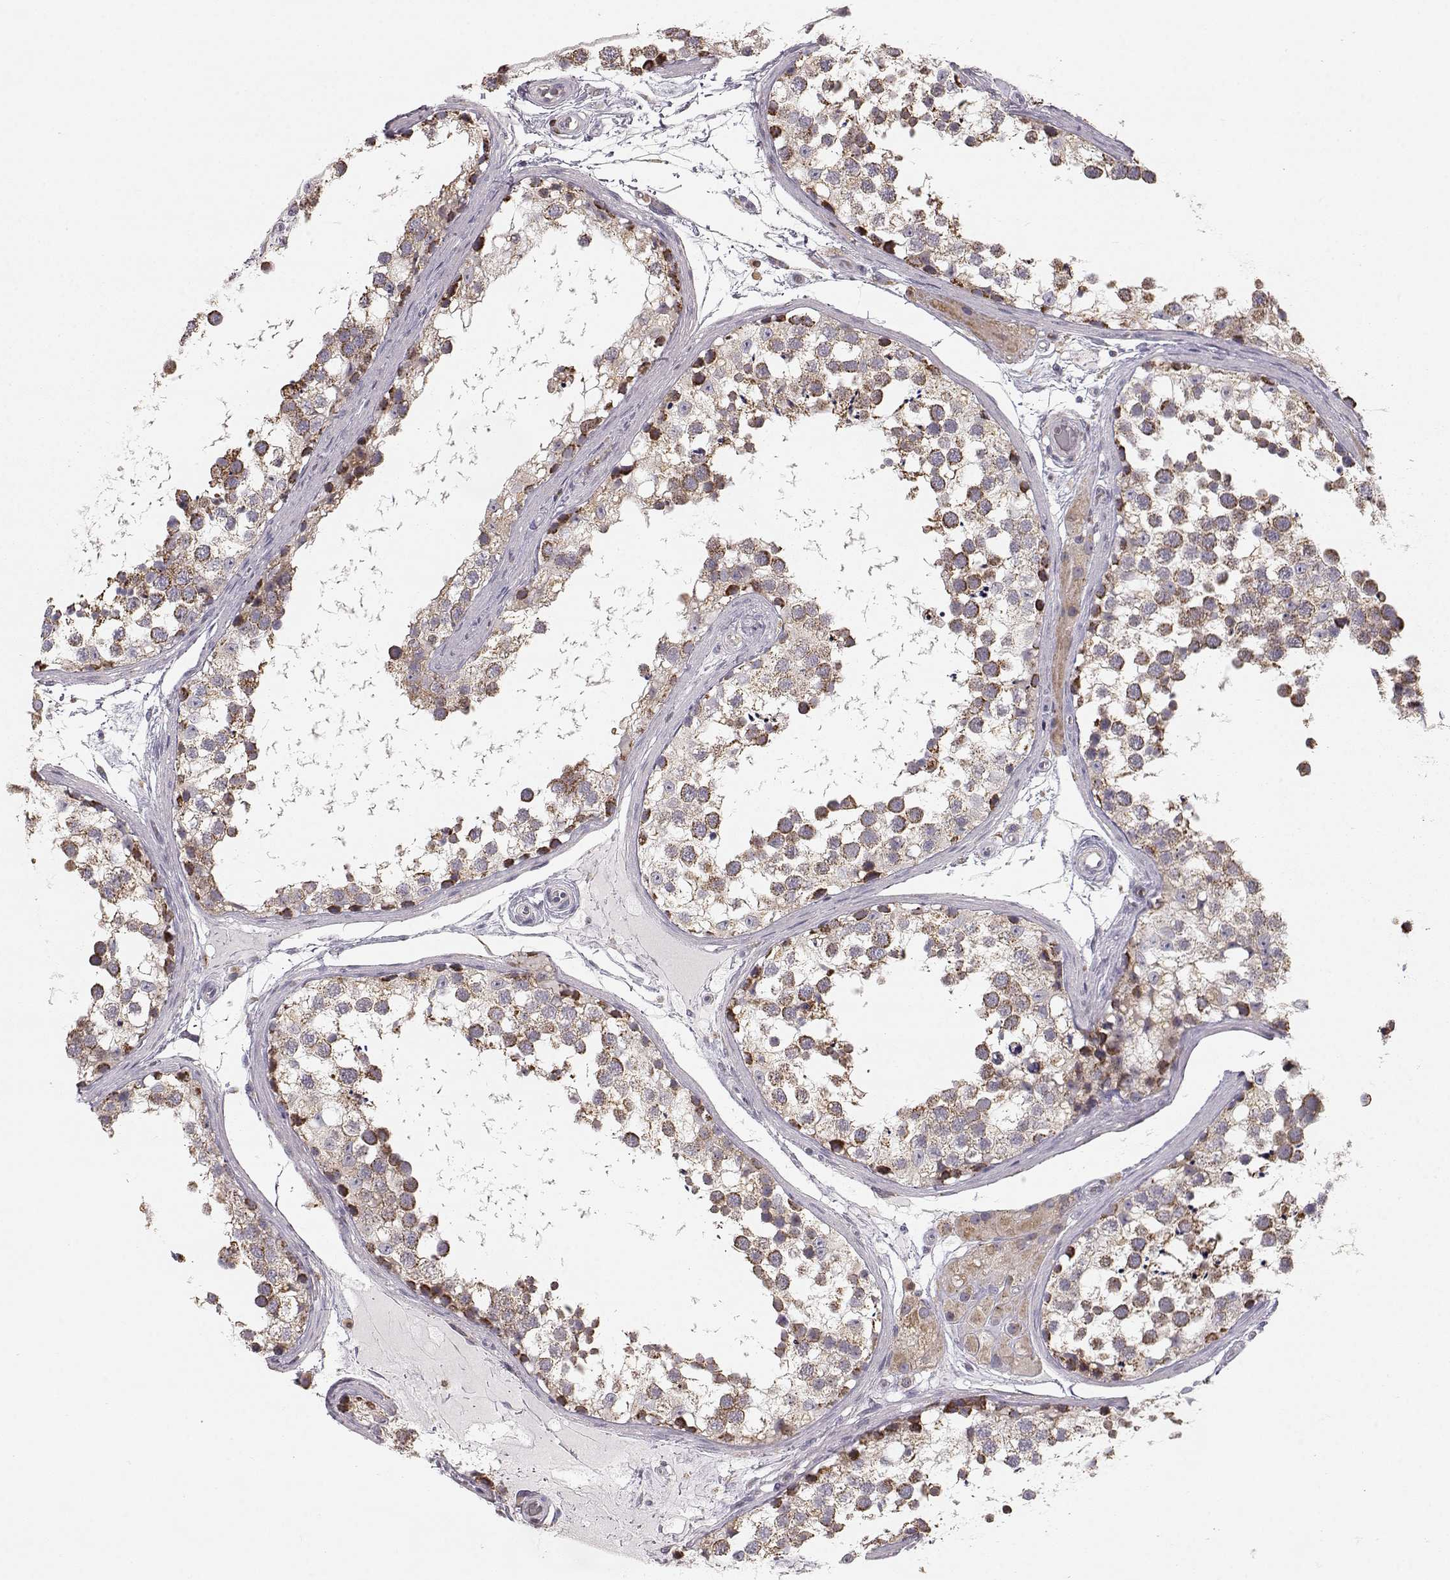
{"staining": {"intensity": "strong", "quantity": ">75%", "location": "cytoplasmic/membranous"}, "tissue": "testis", "cell_type": "Cells in seminiferous ducts", "image_type": "normal", "snomed": [{"axis": "morphology", "description": "Normal tissue, NOS"}, {"axis": "morphology", "description": "Seminoma, NOS"}, {"axis": "topography", "description": "Testis"}], "caption": "Protein staining displays strong cytoplasmic/membranous positivity in approximately >75% of cells in seminiferous ducts in unremarkable testis.", "gene": "GRAP2", "patient": {"sex": "male", "age": 65}}